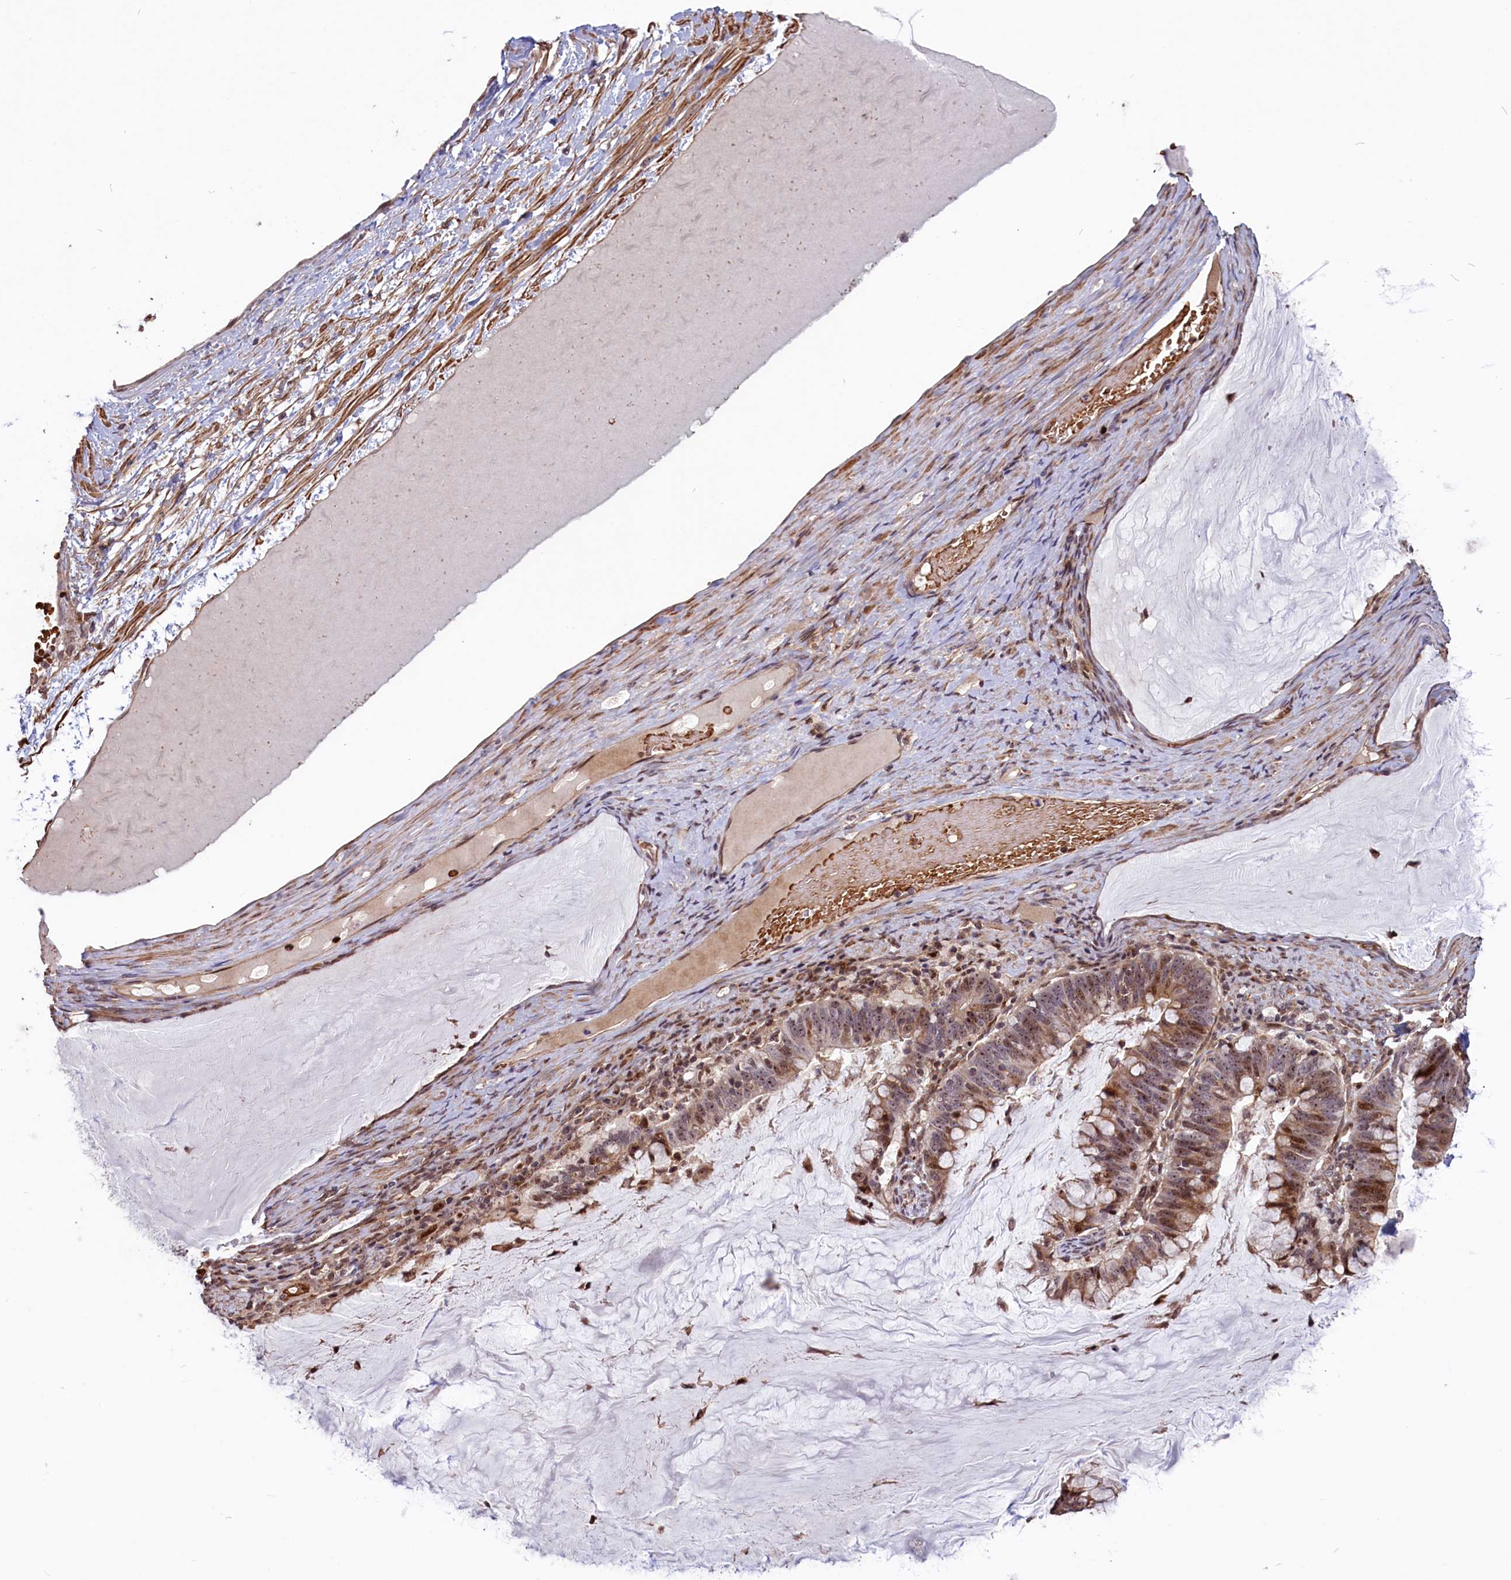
{"staining": {"intensity": "moderate", "quantity": "25%-75%", "location": "cytoplasmic/membranous,nuclear"}, "tissue": "ovarian cancer", "cell_type": "Tumor cells", "image_type": "cancer", "snomed": [{"axis": "morphology", "description": "Cystadenocarcinoma, mucinous, NOS"}, {"axis": "topography", "description": "Ovary"}], "caption": "Immunohistochemical staining of human ovarian mucinous cystadenocarcinoma demonstrates medium levels of moderate cytoplasmic/membranous and nuclear positivity in approximately 25%-75% of tumor cells.", "gene": "SHFL", "patient": {"sex": "female", "age": 61}}